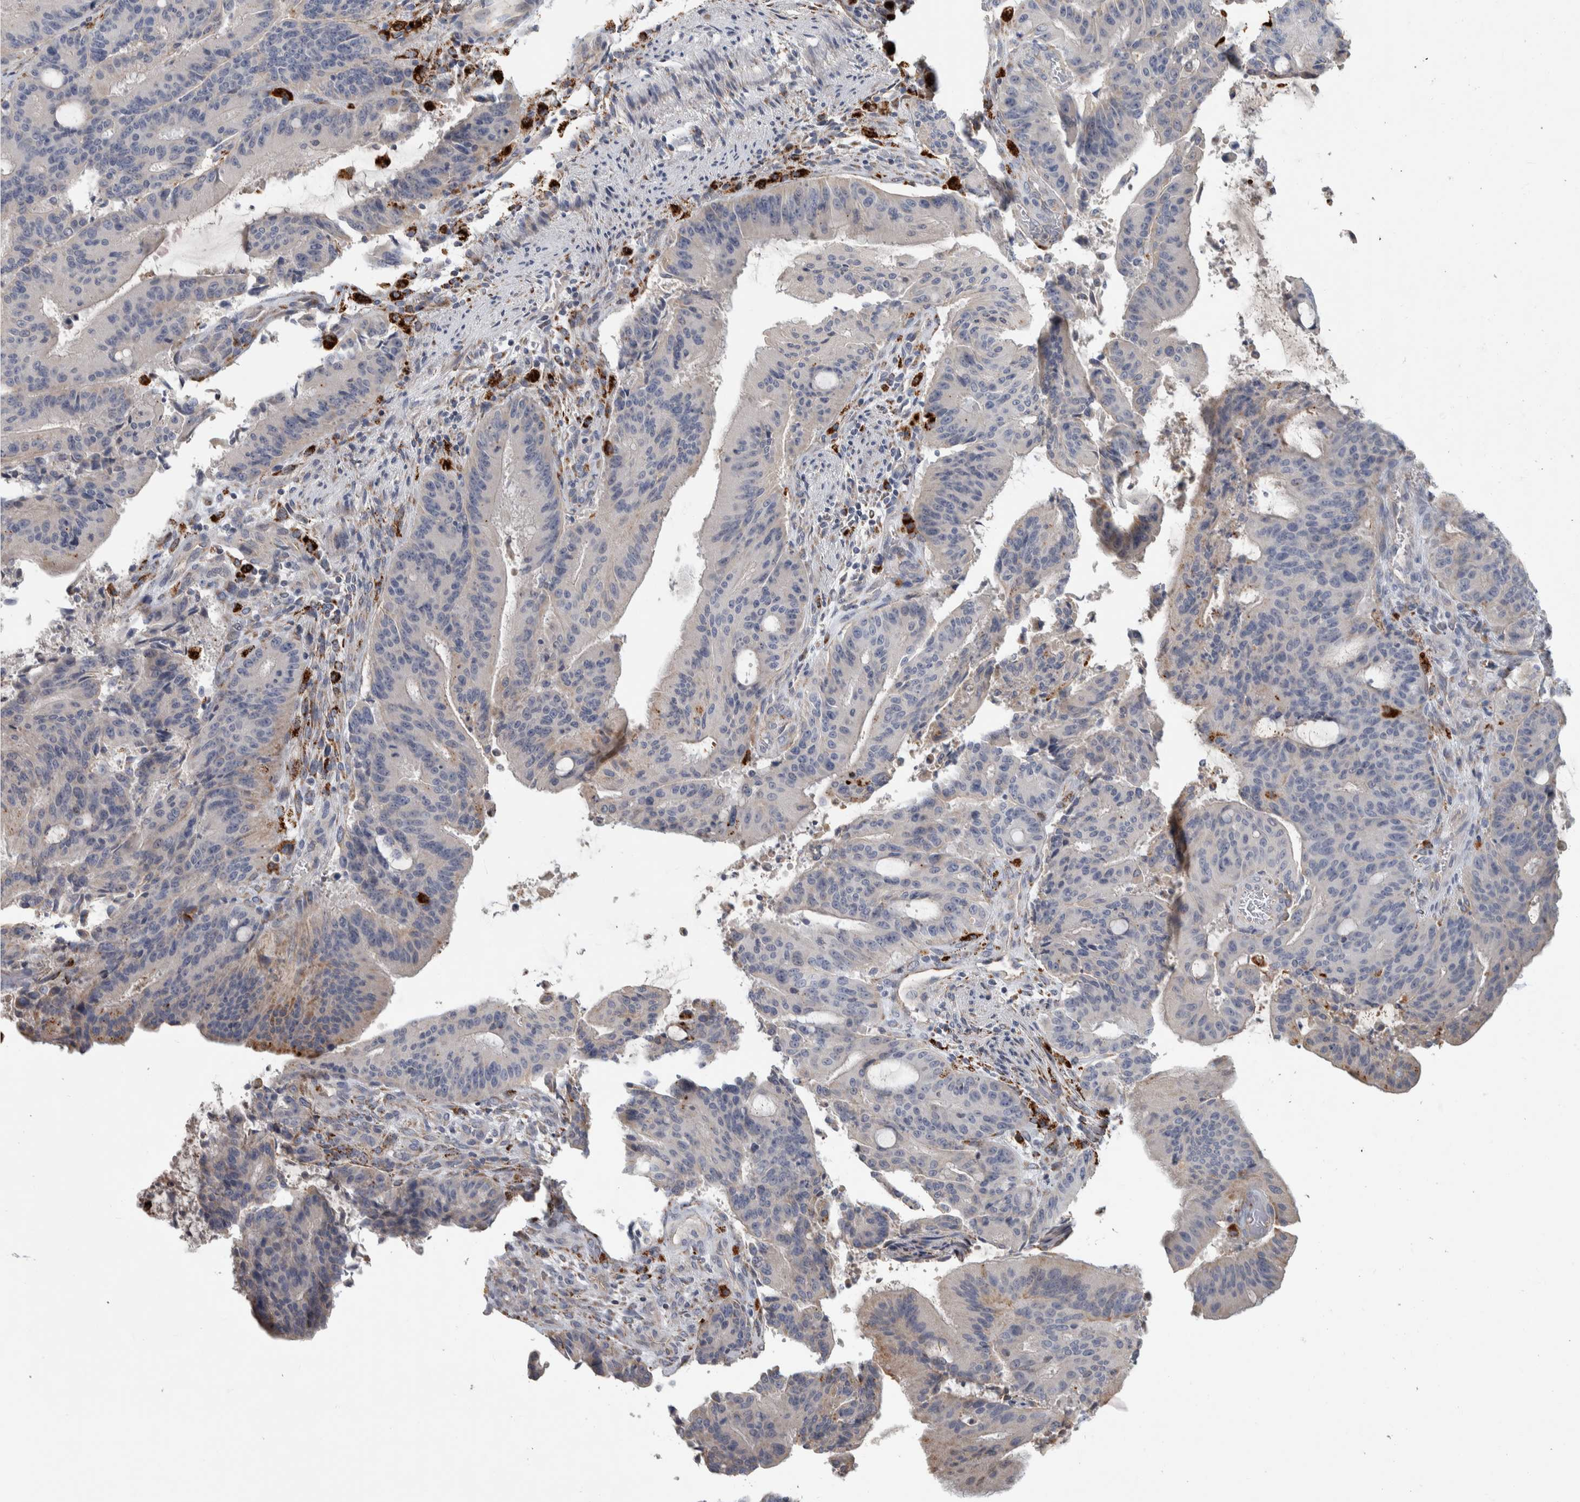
{"staining": {"intensity": "negative", "quantity": "none", "location": "none"}, "tissue": "liver cancer", "cell_type": "Tumor cells", "image_type": "cancer", "snomed": [{"axis": "morphology", "description": "Normal tissue, NOS"}, {"axis": "morphology", "description": "Cholangiocarcinoma"}, {"axis": "topography", "description": "Liver"}, {"axis": "topography", "description": "Peripheral nerve tissue"}], "caption": "Micrograph shows no protein staining in tumor cells of liver cholangiocarcinoma tissue.", "gene": "FAM78A", "patient": {"sex": "female", "age": 73}}